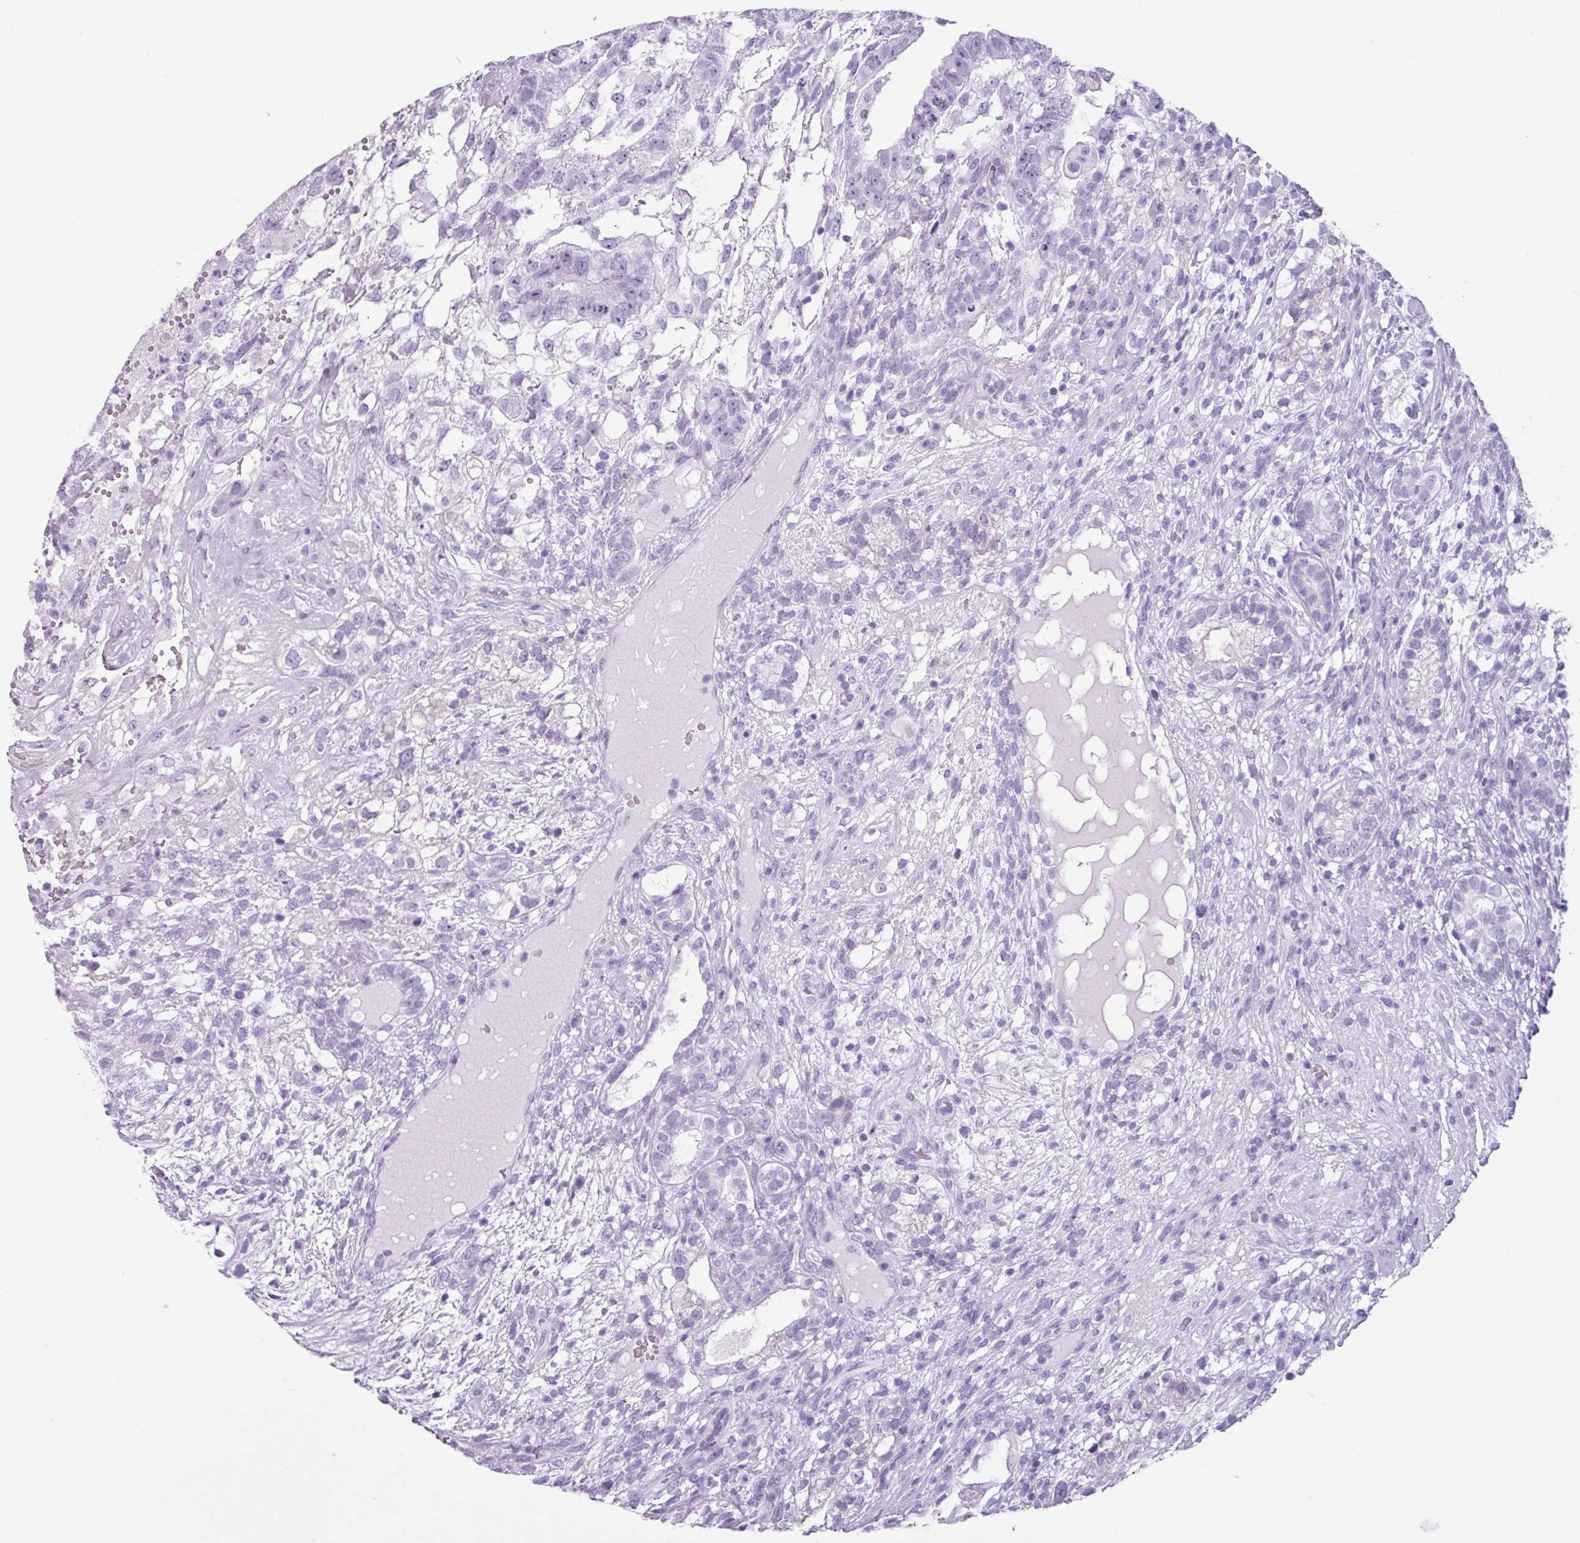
{"staining": {"intensity": "negative", "quantity": "none", "location": "none"}, "tissue": "testis cancer", "cell_type": "Tumor cells", "image_type": "cancer", "snomed": [{"axis": "morphology", "description": "Seminoma, NOS"}, {"axis": "morphology", "description": "Carcinoma, Embryonal, NOS"}, {"axis": "topography", "description": "Testis"}], "caption": "The histopathology image demonstrates no significant positivity in tumor cells of testis cancer. Nuclei are stained in blue.", "gene": "SCT", "patient": {"sex": "male", "age": 41}}